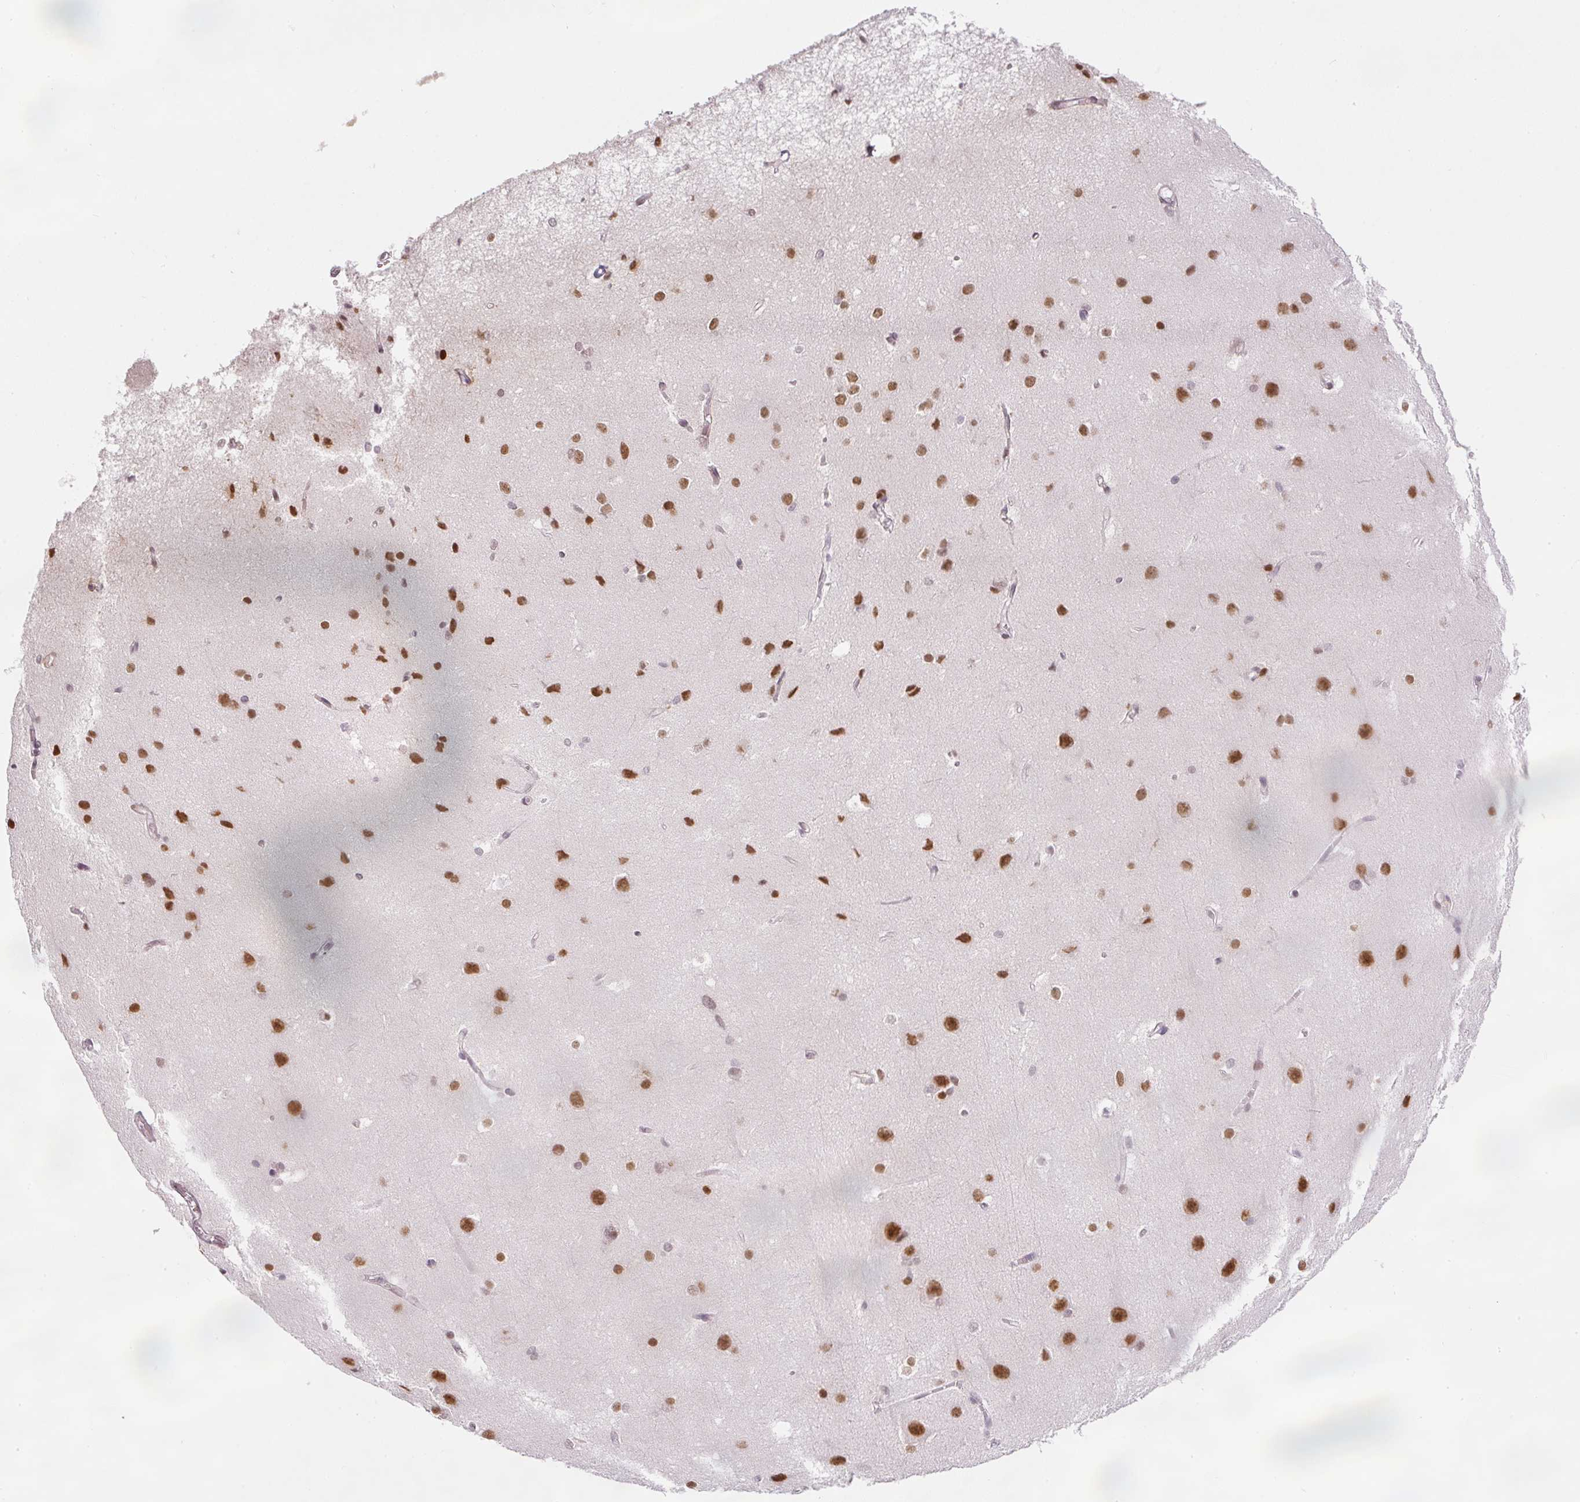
{"staining": {"intensity": "negative", "quantity": "none", "location": "none"}, "tissue": "cerebral cortex", "cell_type": "Endothelial cells", "image_type": "normal", "snomed": [{"axis": "morphology", "description": "Normal tissue, NOS"}, {"axis": "topography", "description": "Cerebral cortex"}], "caption": "This is an IHC micrograph of unremarkable human cerebral cortex. There is no positivity in endothelial cells.", "gene": "DPPA4", "patient": {"sex": "male", "age": 37}}